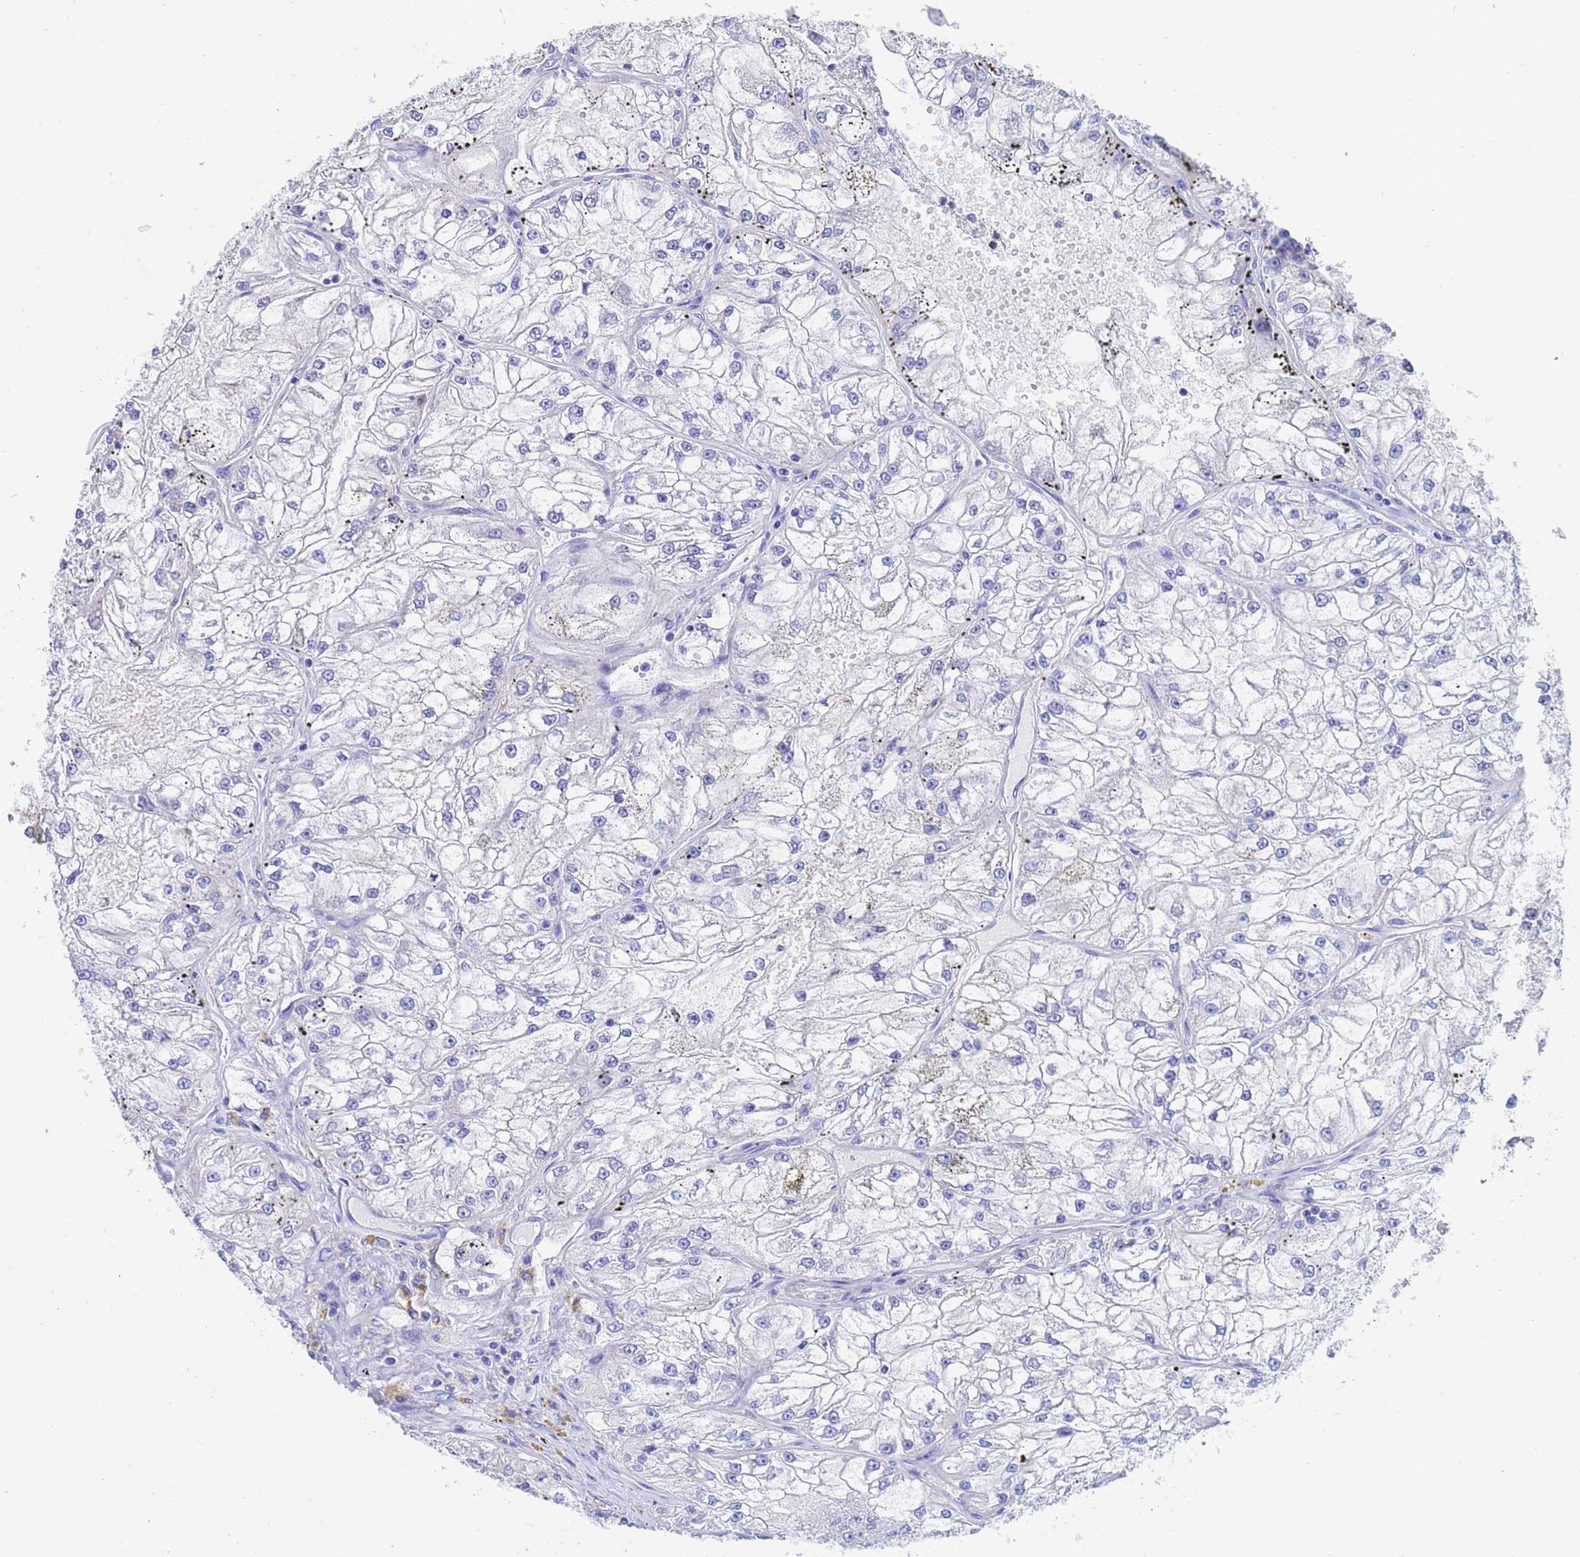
{"staining": {"intensity": "negative", "quantity": "none", "location": "none"}, "tissue": "renal cancer", "cell_type": "Tumor cells", "image_type": "cancer", "snomed": [{"axis": "morphology", "description": "Adenocarcinoma, NOS"}, {"axis": "topography", "description": "Kidney"}], "caption": "There is no significant positivity in tumor cells of adenocarcinoma (renal).", "gene": "UBE2O", "patient": {"sex": "female", "age": 72}}